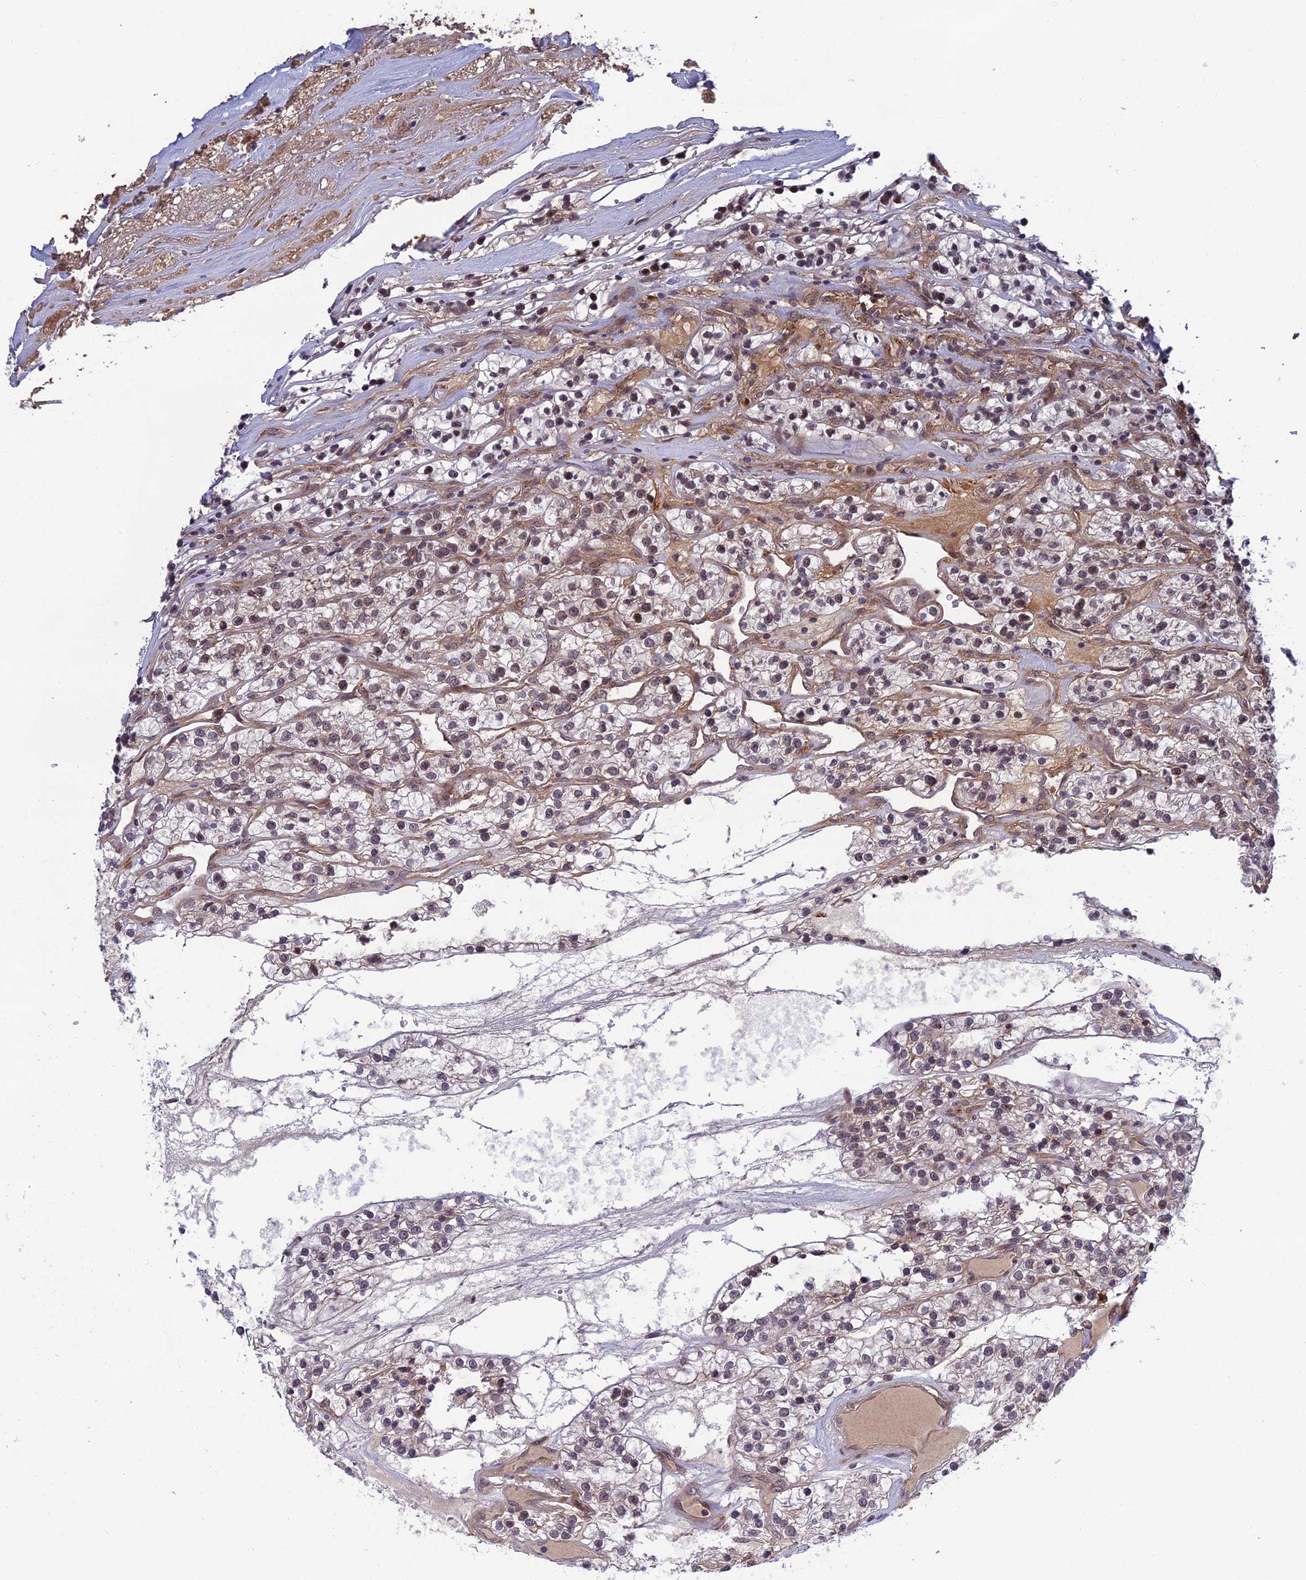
{"staining": {"intensity": "weak", "quantity": ">75%", "location": "cytoplasmic/membranous,nuclear"}, "tissue": "renal cancer", "cell_type": "Tumor cells", "image_type": "cancer", "snomed": [{"axis": "morphology", "description": "Adenocarcinoma, NOS"}, {"axis": "topography", "description": "Kidney"}], "caption": "Renal cancer (adenocarcinoma) was stained to show a protein in brown. There is low levels of weak cytoplasmic/membranous and nuclear expression in approximately >75% of tumor cells. (brown staining indicates protein expression, while blue staining denotes nuclei).", "gene": "REXO1", "patient": {"sex": "female", "age": 57}}